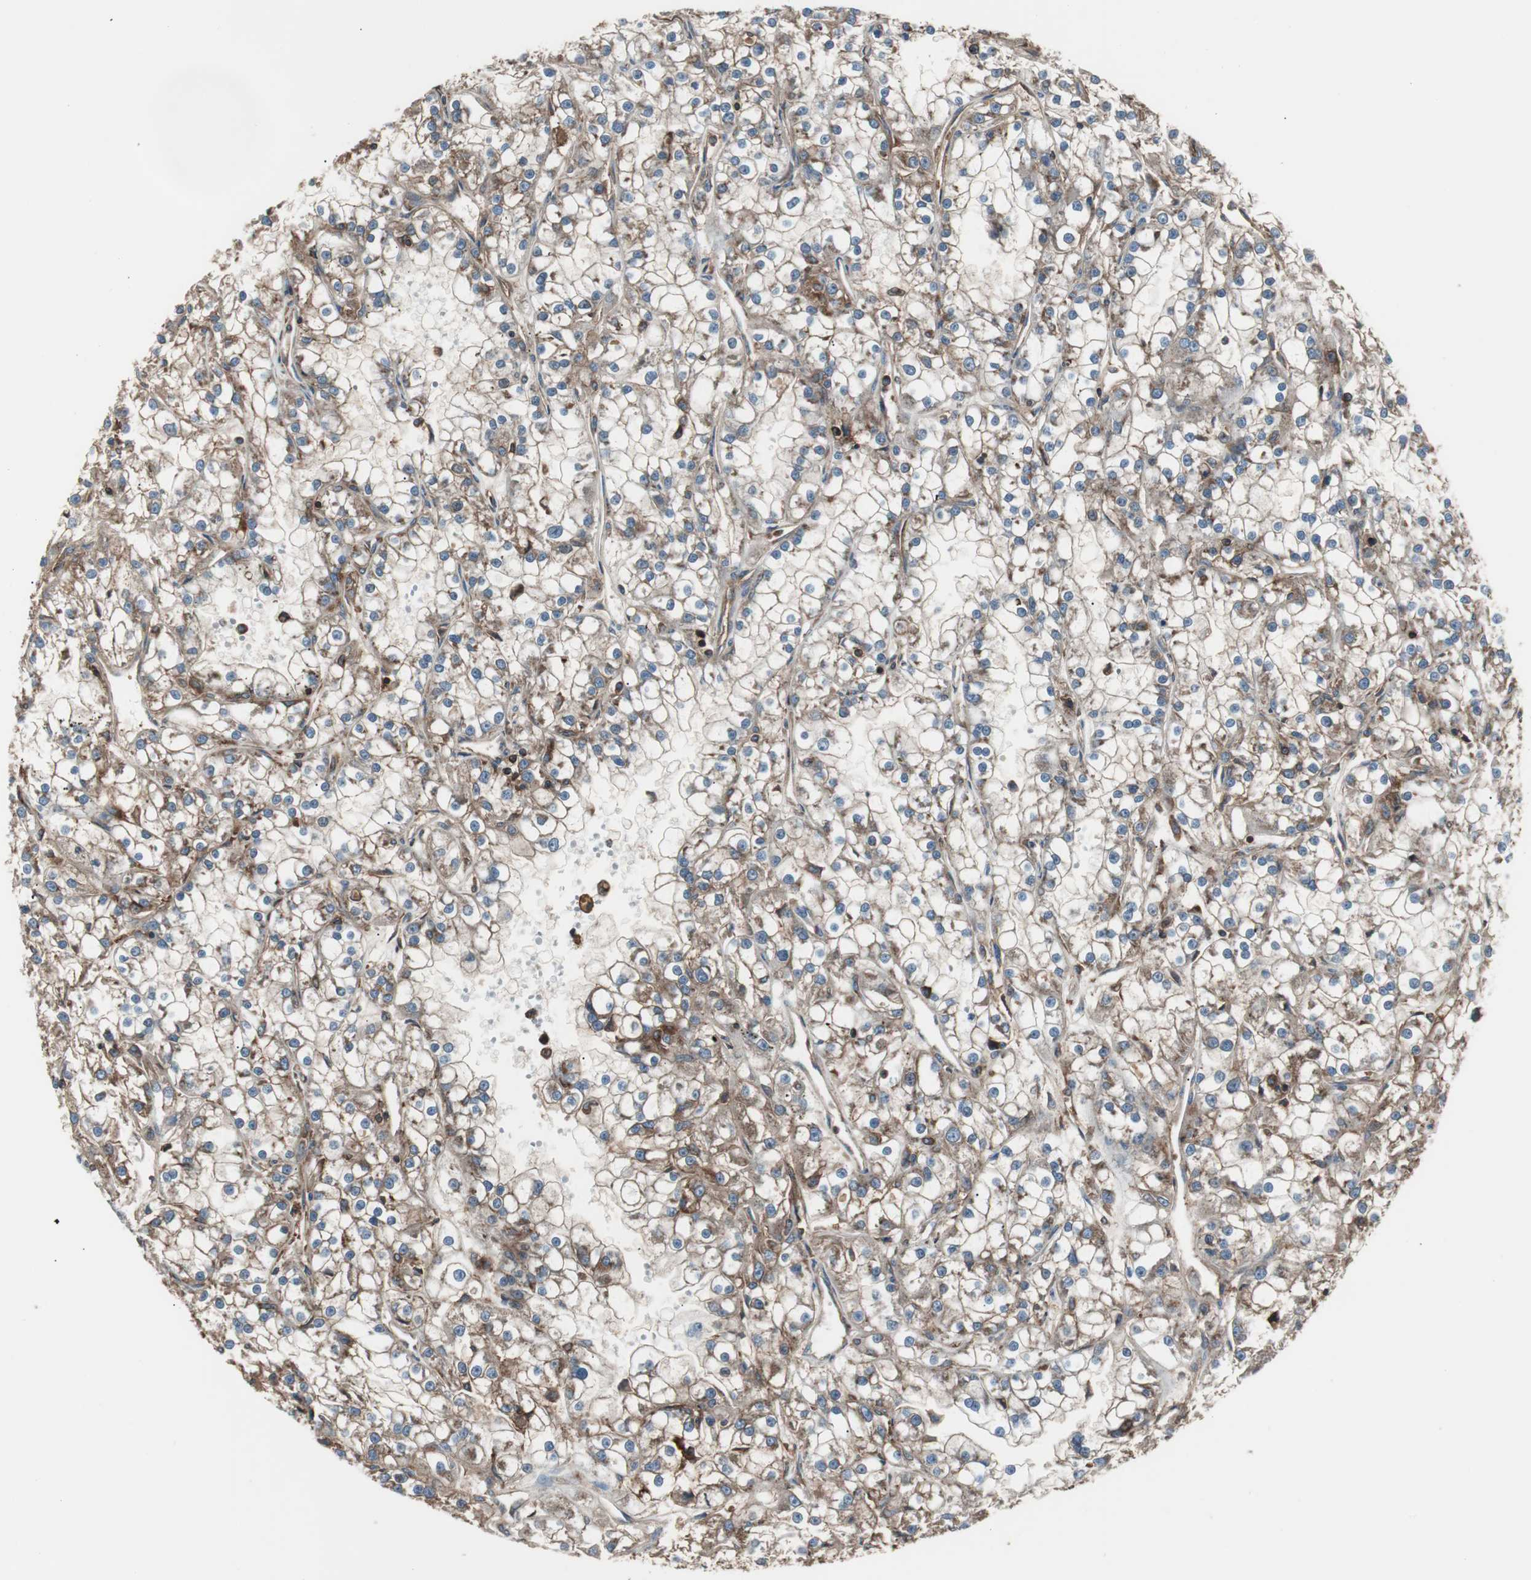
{"staining": {"intensity": "moderate", "quantity": "<25%", "location": "cytoplasmic/membranous"}, "tissue": "renal cancer", "cell_type": "Tumor cells", "image_type": "cancer", "snomed": [{"axis": "morphology", "description": "Adenocarcinoma, NOS"}, {"axis": "topography", "description": "Kidney"}], "caption": "Immunohistochemistry image of human renal cancer stained for a protein (brown), which exhibits low levels of moderate cytoplasmic/membranous positivity in approximately <25% of tumor cells.", "gene": "B2M", "patient": {"sex": "female", "age": 52}}